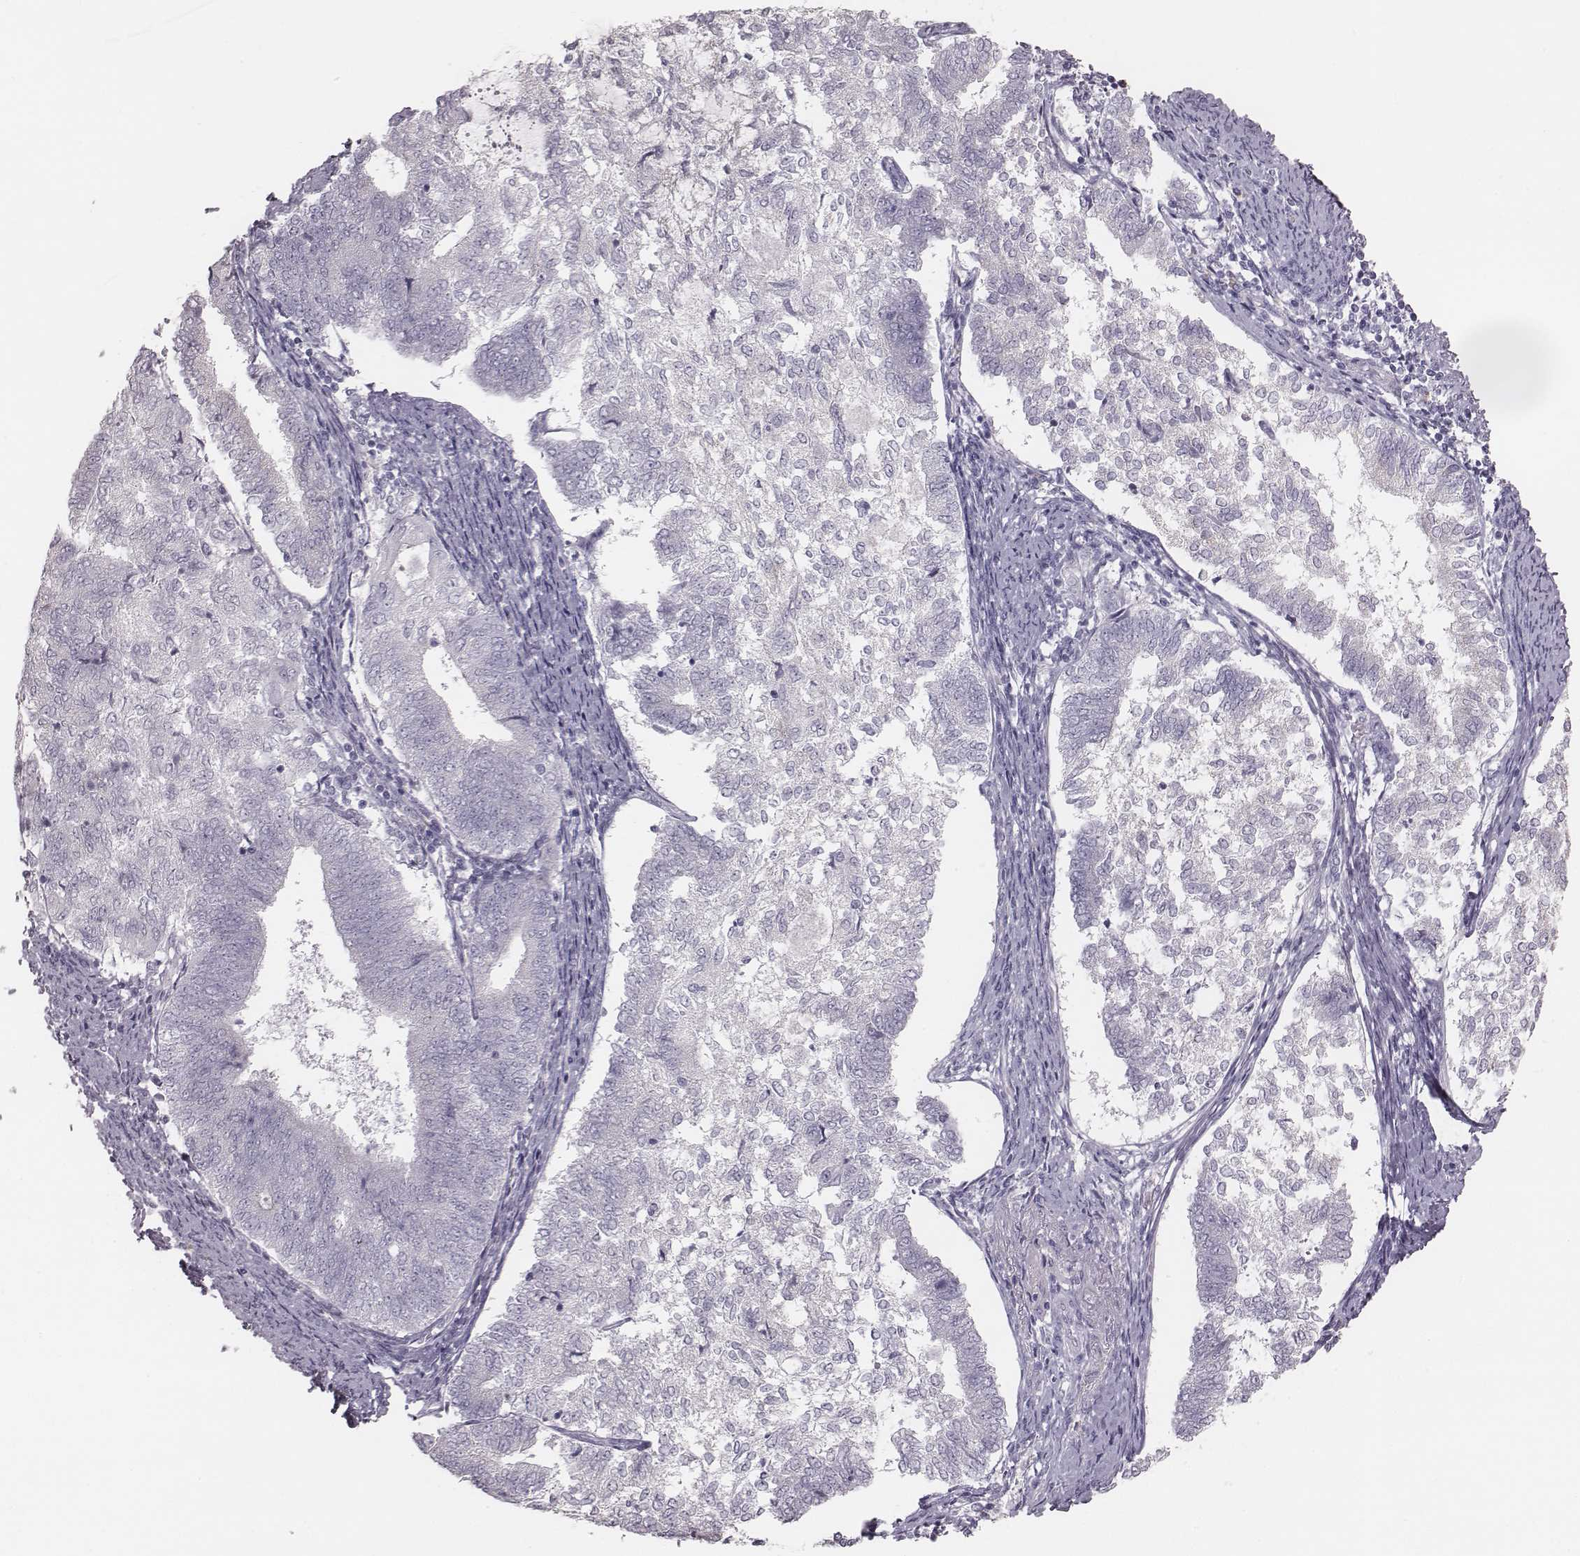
{"staining": {"intensity": "negative", "quantity": "none", "location": "none"}, "tissue": "endometrial cancer", "cell_type": "Tumor cells", "image_type": "cancer", "snomed": [{"axis": "morphology", "description": "Adenocarcinoma, NOS"}, {"axis": "topography", "description": "Endometrium"}], "caption": "This is an immunohistochemistry (IHC) photomicrograph of human endometrial cancer. There is no positivity in tumor cells.", "gene": "C6orf58", "patient": {"sex": "female", "age": 65}}